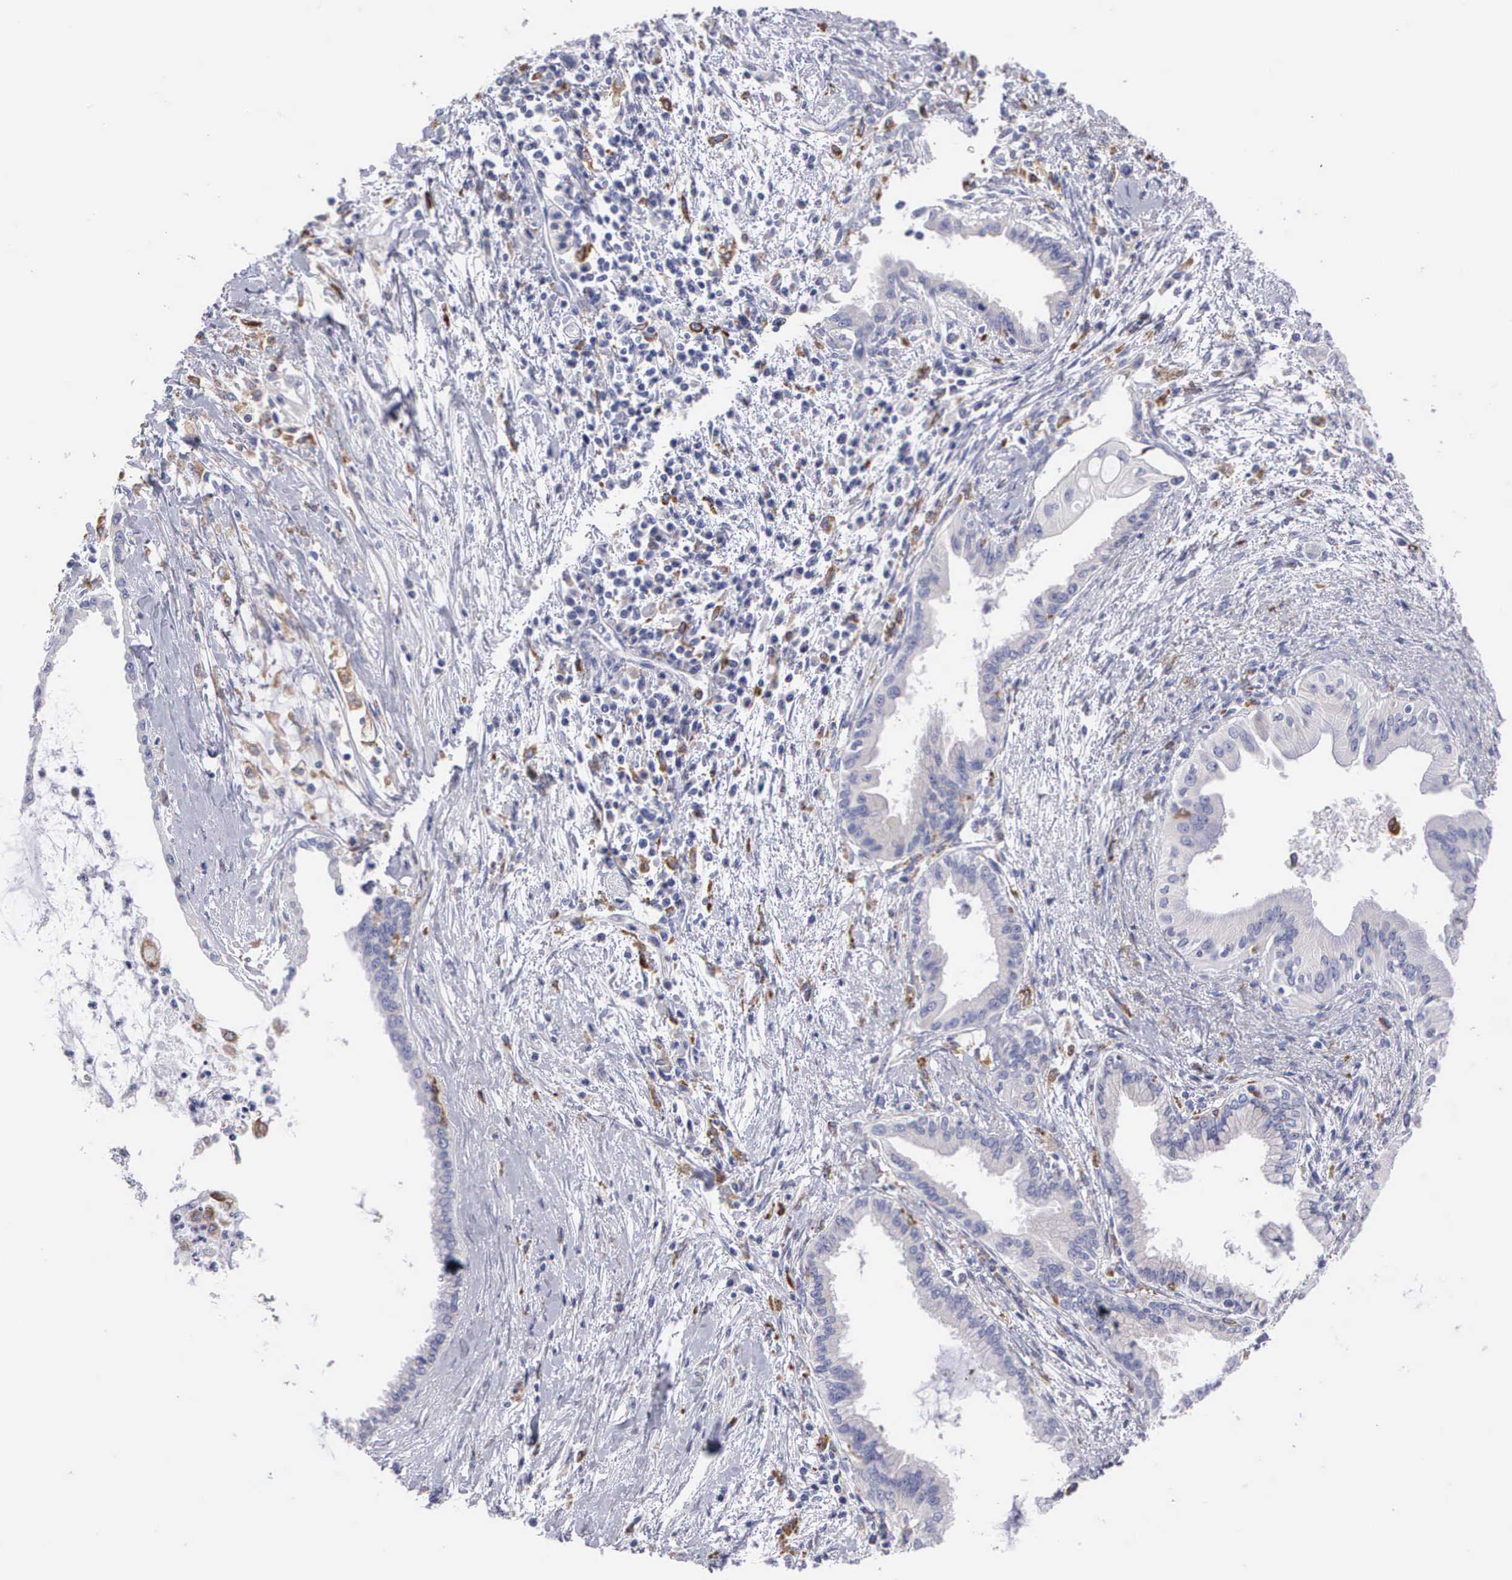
{"staining": {"intensity": "negative", "quantity": "none", "location": "none"}, "tissue": "pancreatic cancer", "cell_type": "Tumor cells", "image_type": "cancer", "snomed": [{"axis": "morphology", "description": "Adenocarcinoma, NOS"}, {"axis": "topography", "description": "Pancreas"}], "caption": "Immunohistochemistry (IHC) photomicrograph of human pancreatic cancer (adenocarcinoma) stained for a protein (brown), which exhibits no staining in tumor cells. (DAB (3,3'-diaminobenzidine) immunohistochemistry (IHC) with hematoxylin counter stain).", "gene": "TYRP1", "patient": {"sex": "female", "age": 64}}